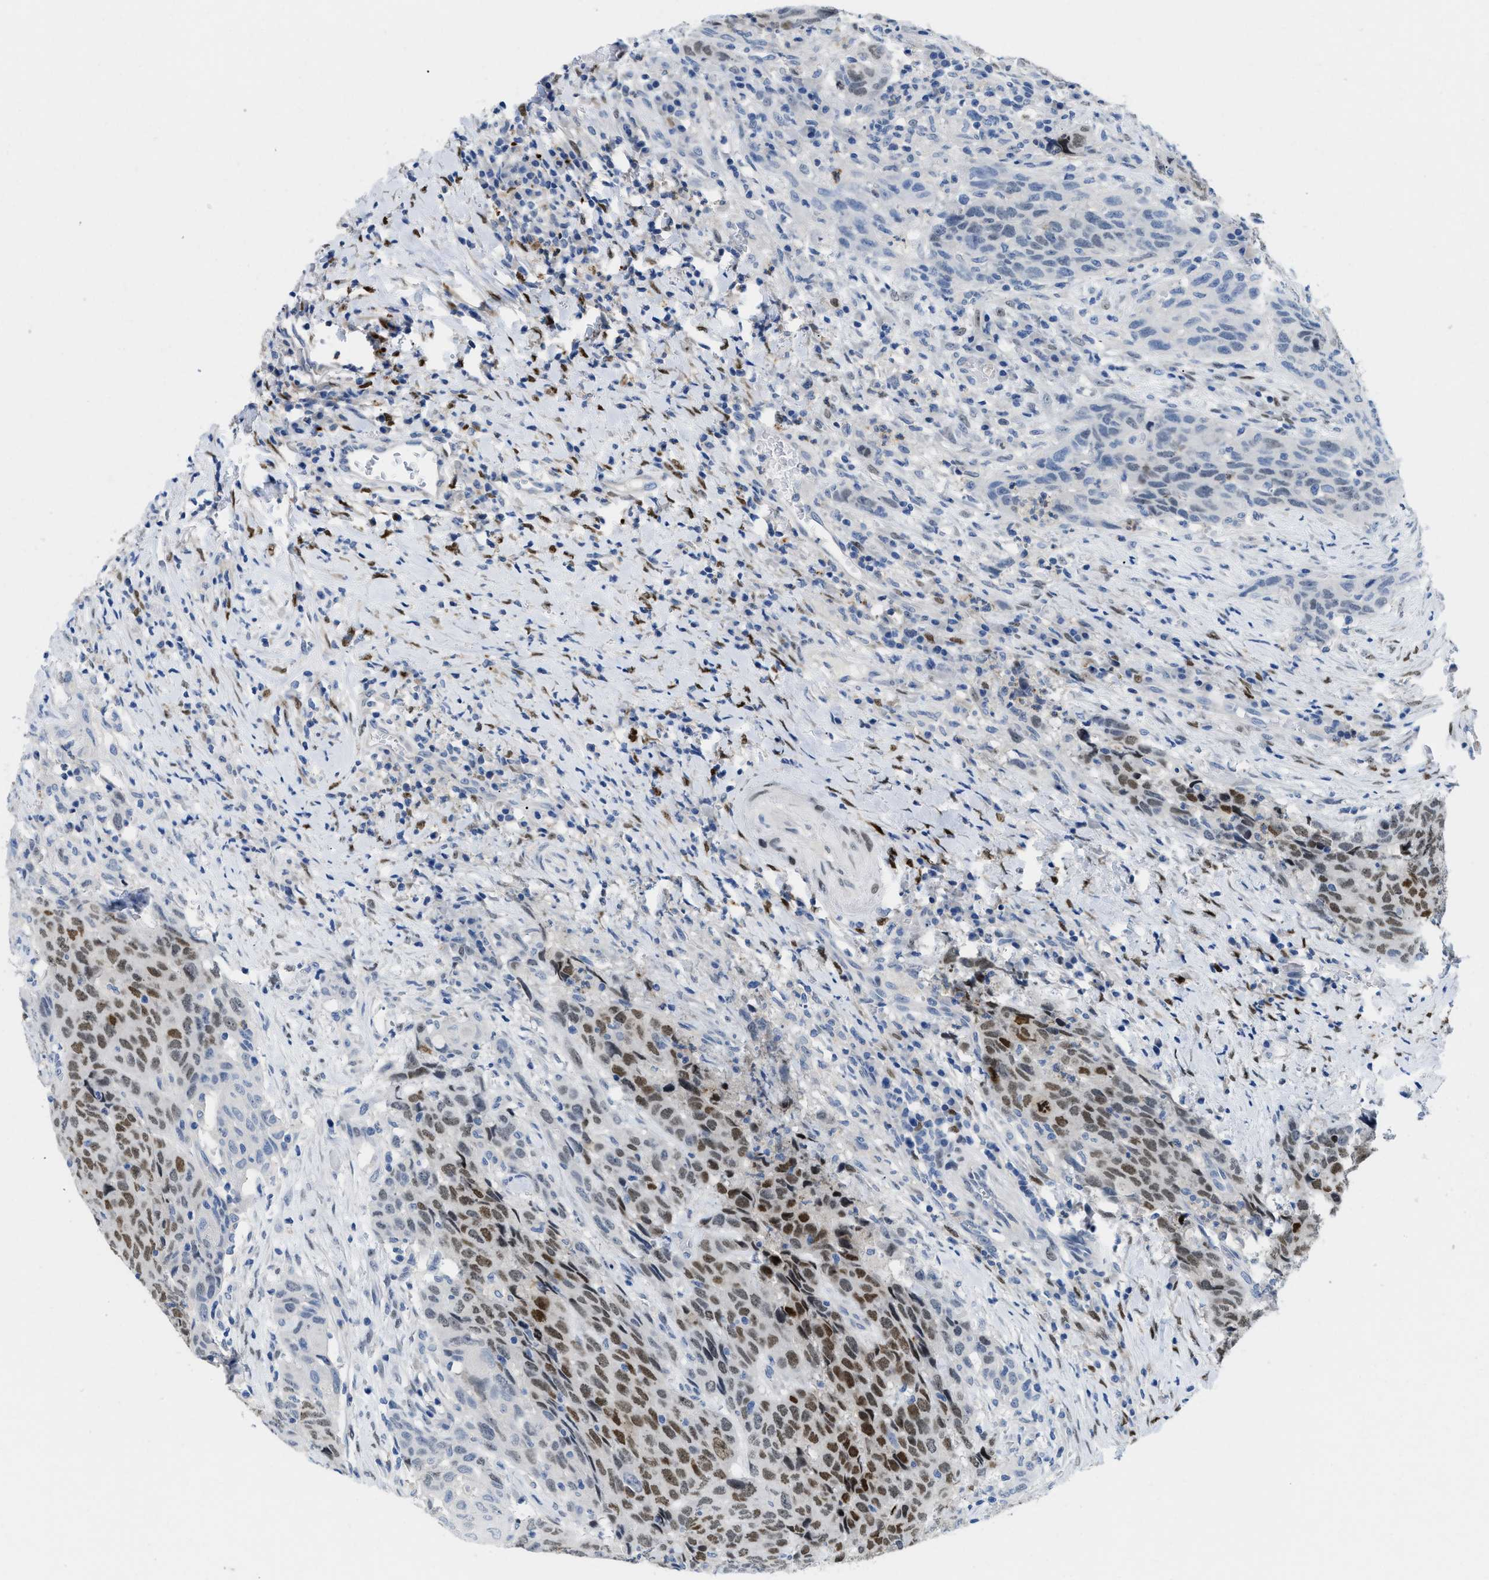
{"staining": {"intensity": "moderate", "quantity": "25%-75%", "location": "nuclear"}, "tissue": "head and neck cancer", "cell_type": "Tumor cells", "image_type": "cancer", "snomed": [{"axis": "morphology", "description": "Squamous cell carcinoma, NOS"}, {"axis": "topography", "description": "Head-Neck"}], "caption": "Human head and neck cancer (squamous cell carcinoma) stained with a protein marker shows moderate staining in tumor cells.", "gene": "NFIX", "patient": {"sex": "male", "age": 66}}